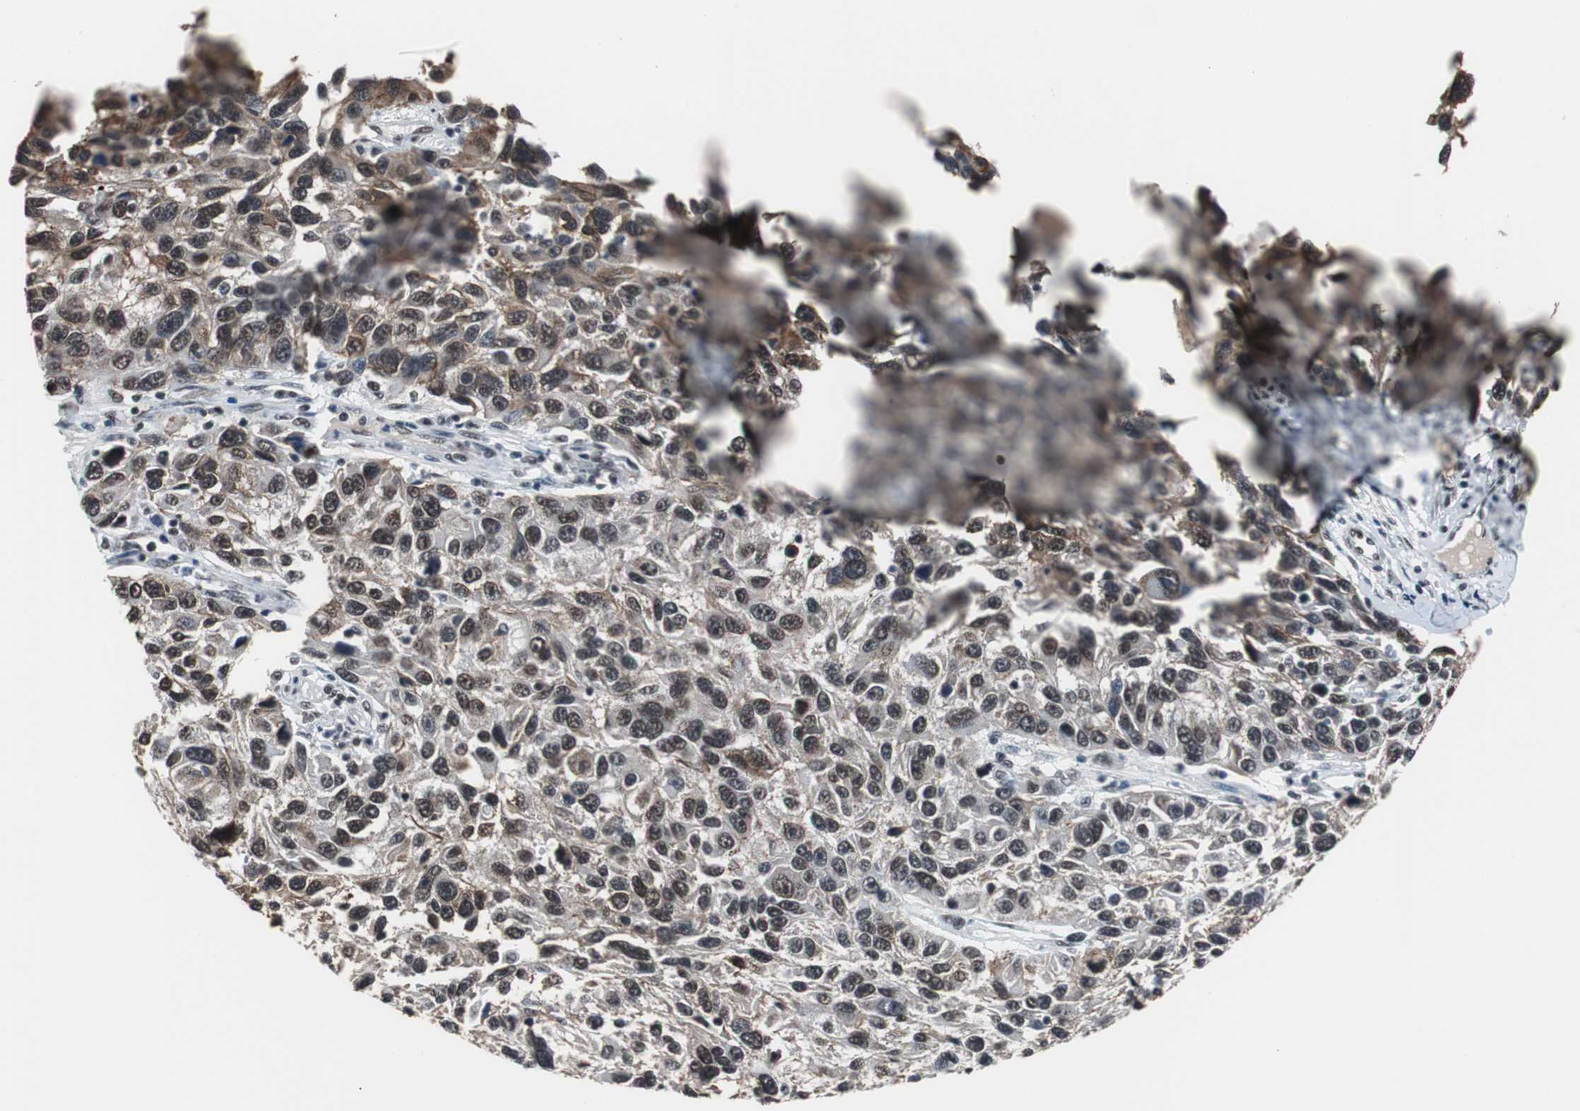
{"staining": {"intensity": "moderate", "quantity": ">75%", "location": "cytoplasmic/membranous,nuclear"}, "tissue": "melanoma", "cell_type": "Tumor cells", "image_type": "cancer", "snomed": [{"axis": "morphology", "description": "Malignant melanoma, NOS"}, {"axis": "topography", "description": "Skin"}], "caption": "Melanoma stained with a protein marker exhibits moderate staining in tumor cells.", "gene": "TAF7", "patient": {"sex": "male", "age": 53}}